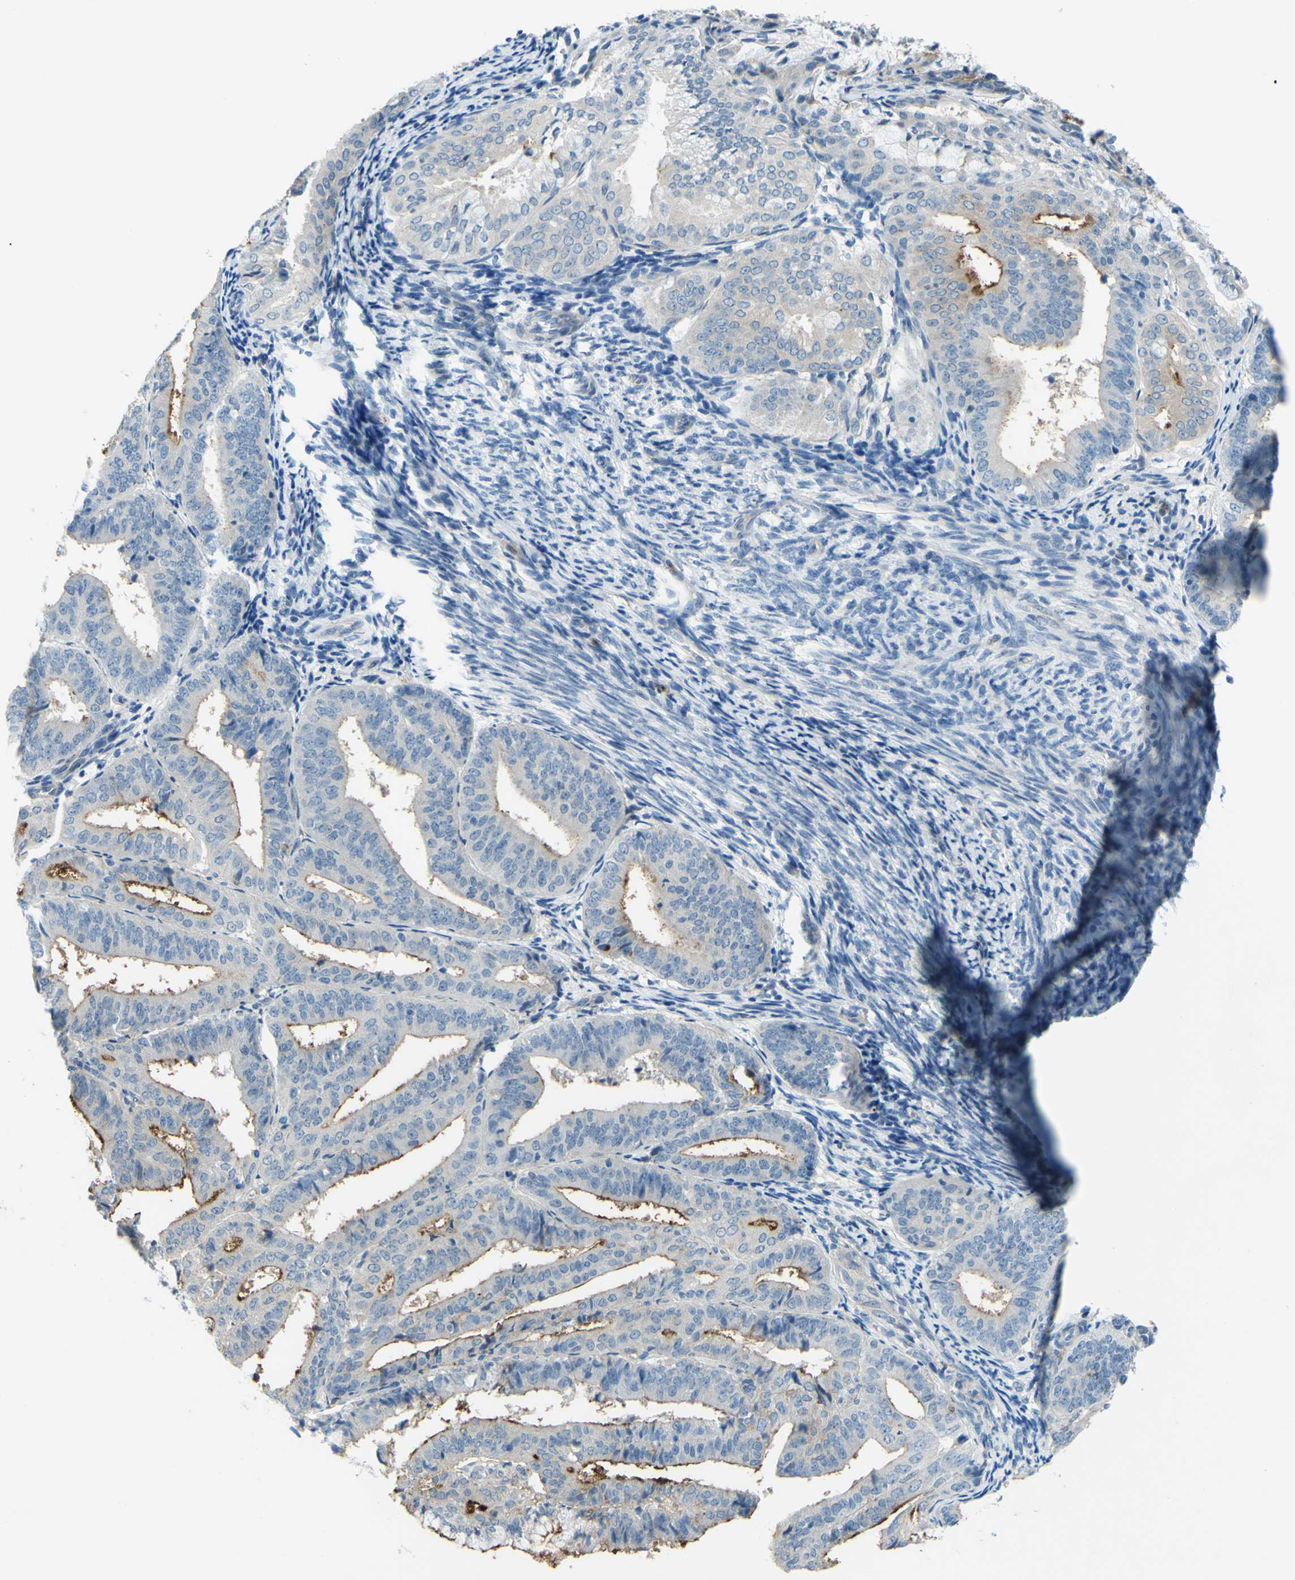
{"staining": {"intensity": "weak", "quantity": "<25%", "location": "cytoplasmic/membranous"}, "tissue": "endometrial cancer", "cell_type": "Tumor cells", "image_type": "cancer", "snomed": [{"axis": "morphology", "description": "Adenocarcinoma, NOS"}, {"axis": "topography", "description": "Endometrium"}], "caption": "Histopathology image shows no significant protein positivity in tumor cells of adenocarcinoma (endometrial).", "gene": "ARHGAP1", "patient": {"sex": "female", "age": 63}}